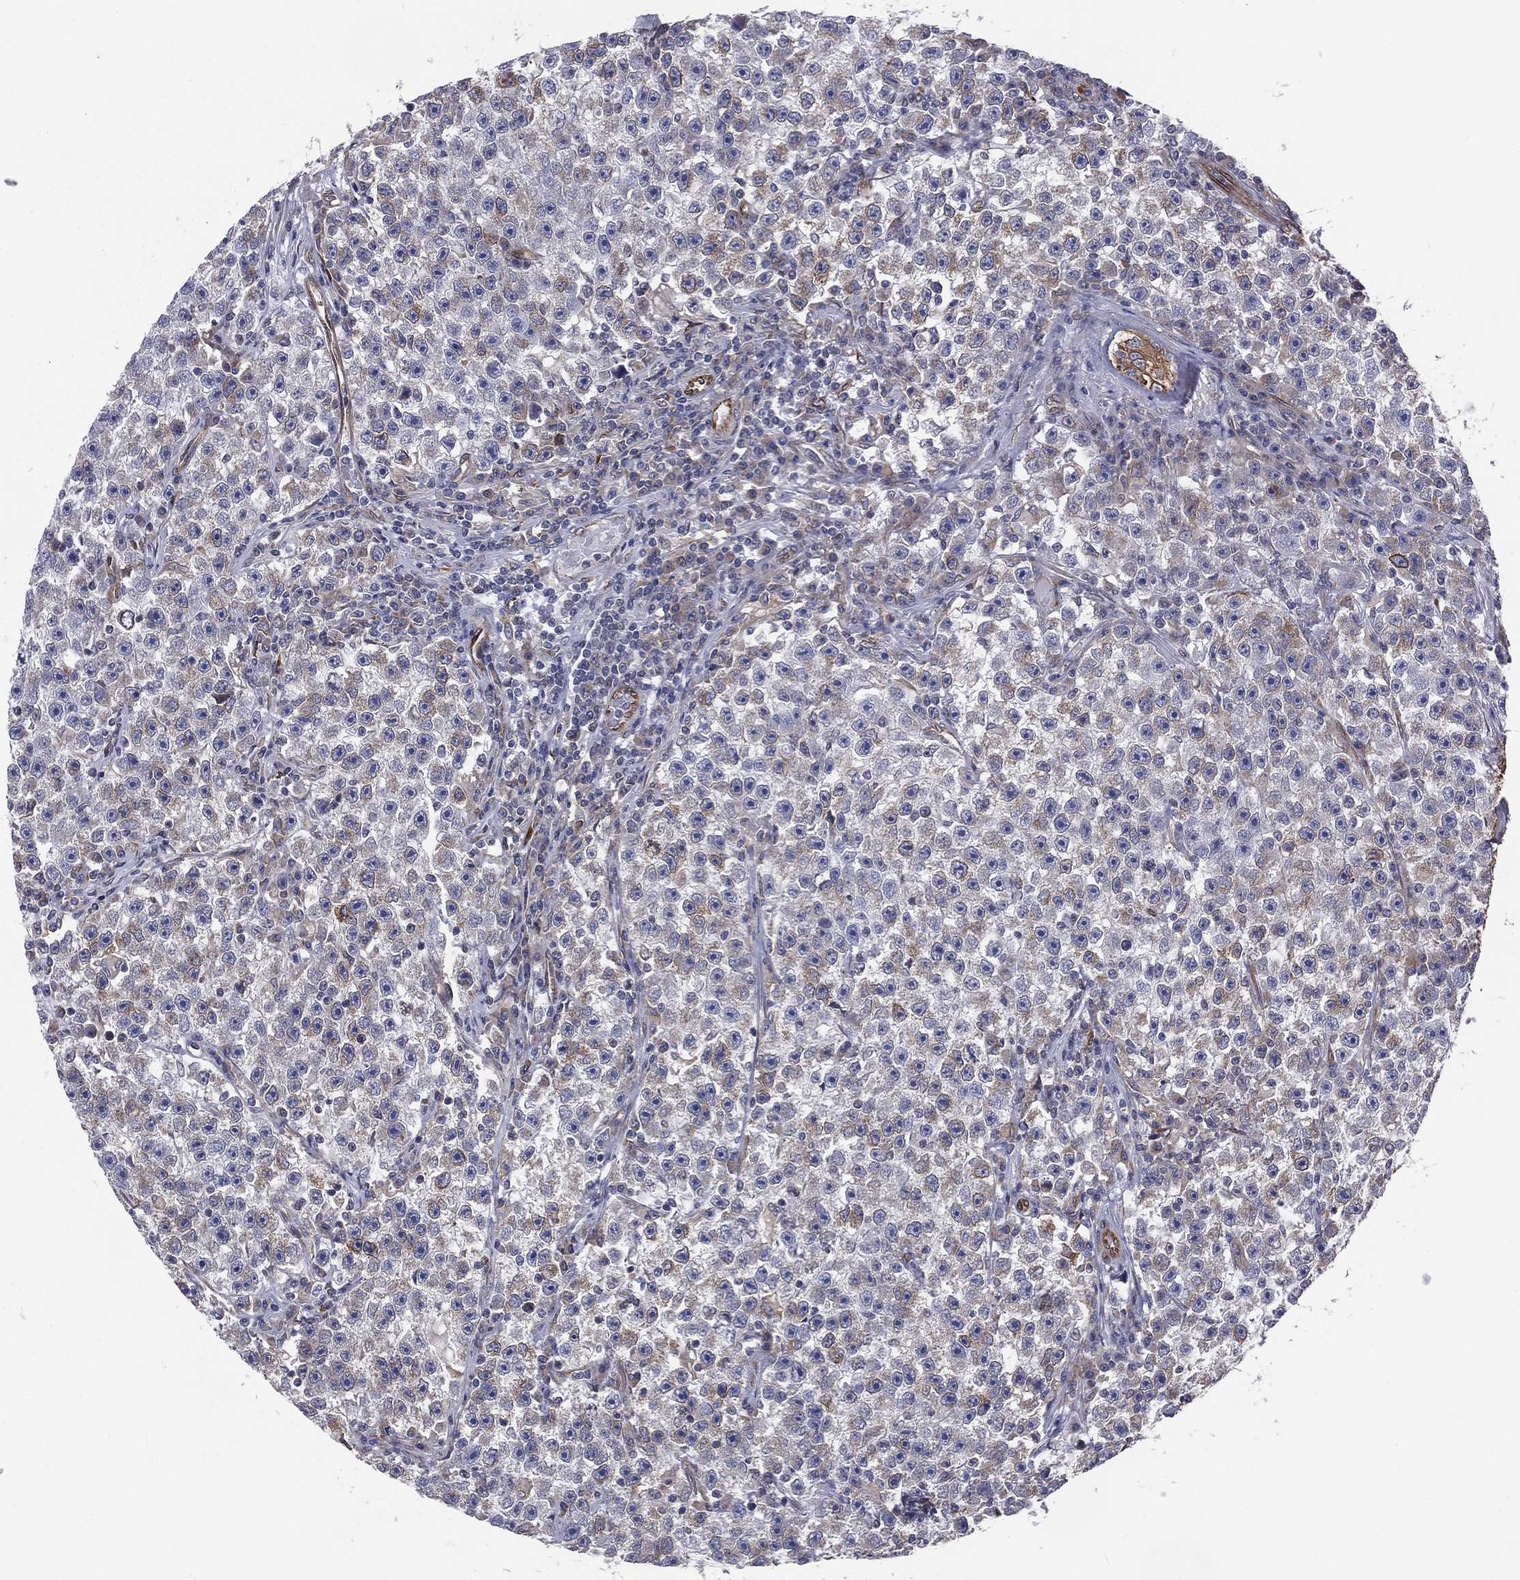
{"staining": {"intensity": "weak", "quantity": "<25%", "location": "cytoplasmic/membranous"}, "tissue": "testis cancer", "cell_type": "Tumor cells", "image_type": "cancer", "snomed": [{"axis": "morphology", "description": "Seminoma, NOS"}, {"axis": "topography", "description": "Testis"}], "caption": "Tumor cells are negative for brown protein staining in testis cancer (seminoma). (Immunohistochemistry, brightfield microscopy, high magnification).", "gene": "PGRMC1", "patient": {"sex": "male", "age": 22}}